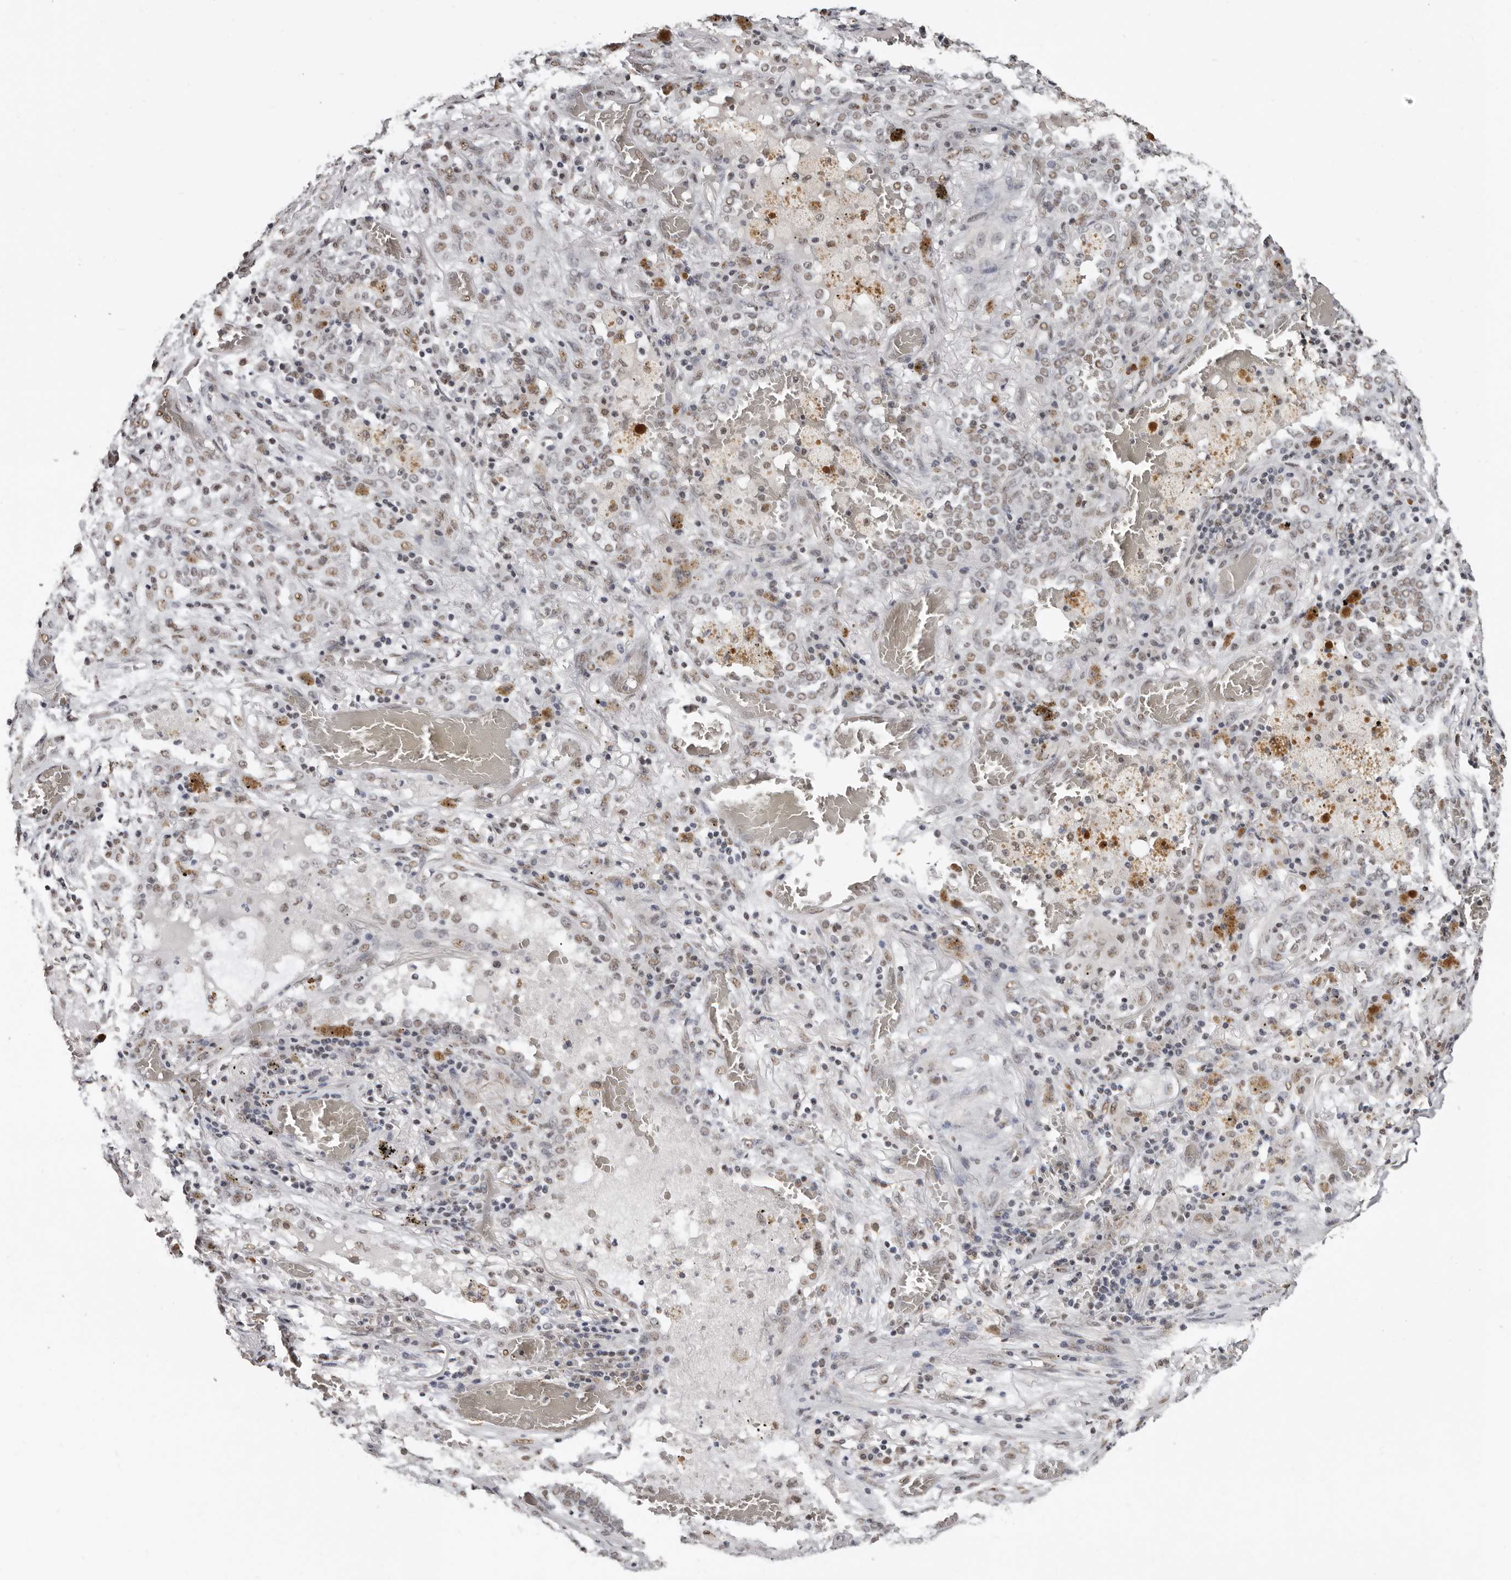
{"staining": {"intensity": "weak", "quantity": "<25%", "location": "nuclear"}, "tissue": "lung cancer", "cell_type": "Tumor cells", "image_type": "cancer", "snomed": [{"axis": "morphology", "description": "Squamous cell carcinoma, NOS"}, {"axis": "topography", "description": "Lung"}], "caption": "High power microscopy histopathology image of an IHC micrograph of lung cancer, revealing no significant expression in tumor cells. (Stains: DAB (3,3'-diaminobenzidine) immunohistochemistry with hematoxylin counter stain, Microscopy: brightfield microscopy at high magnification).", "gene": "SCAF4", "patient": {"sex": "female", "age": 47}}